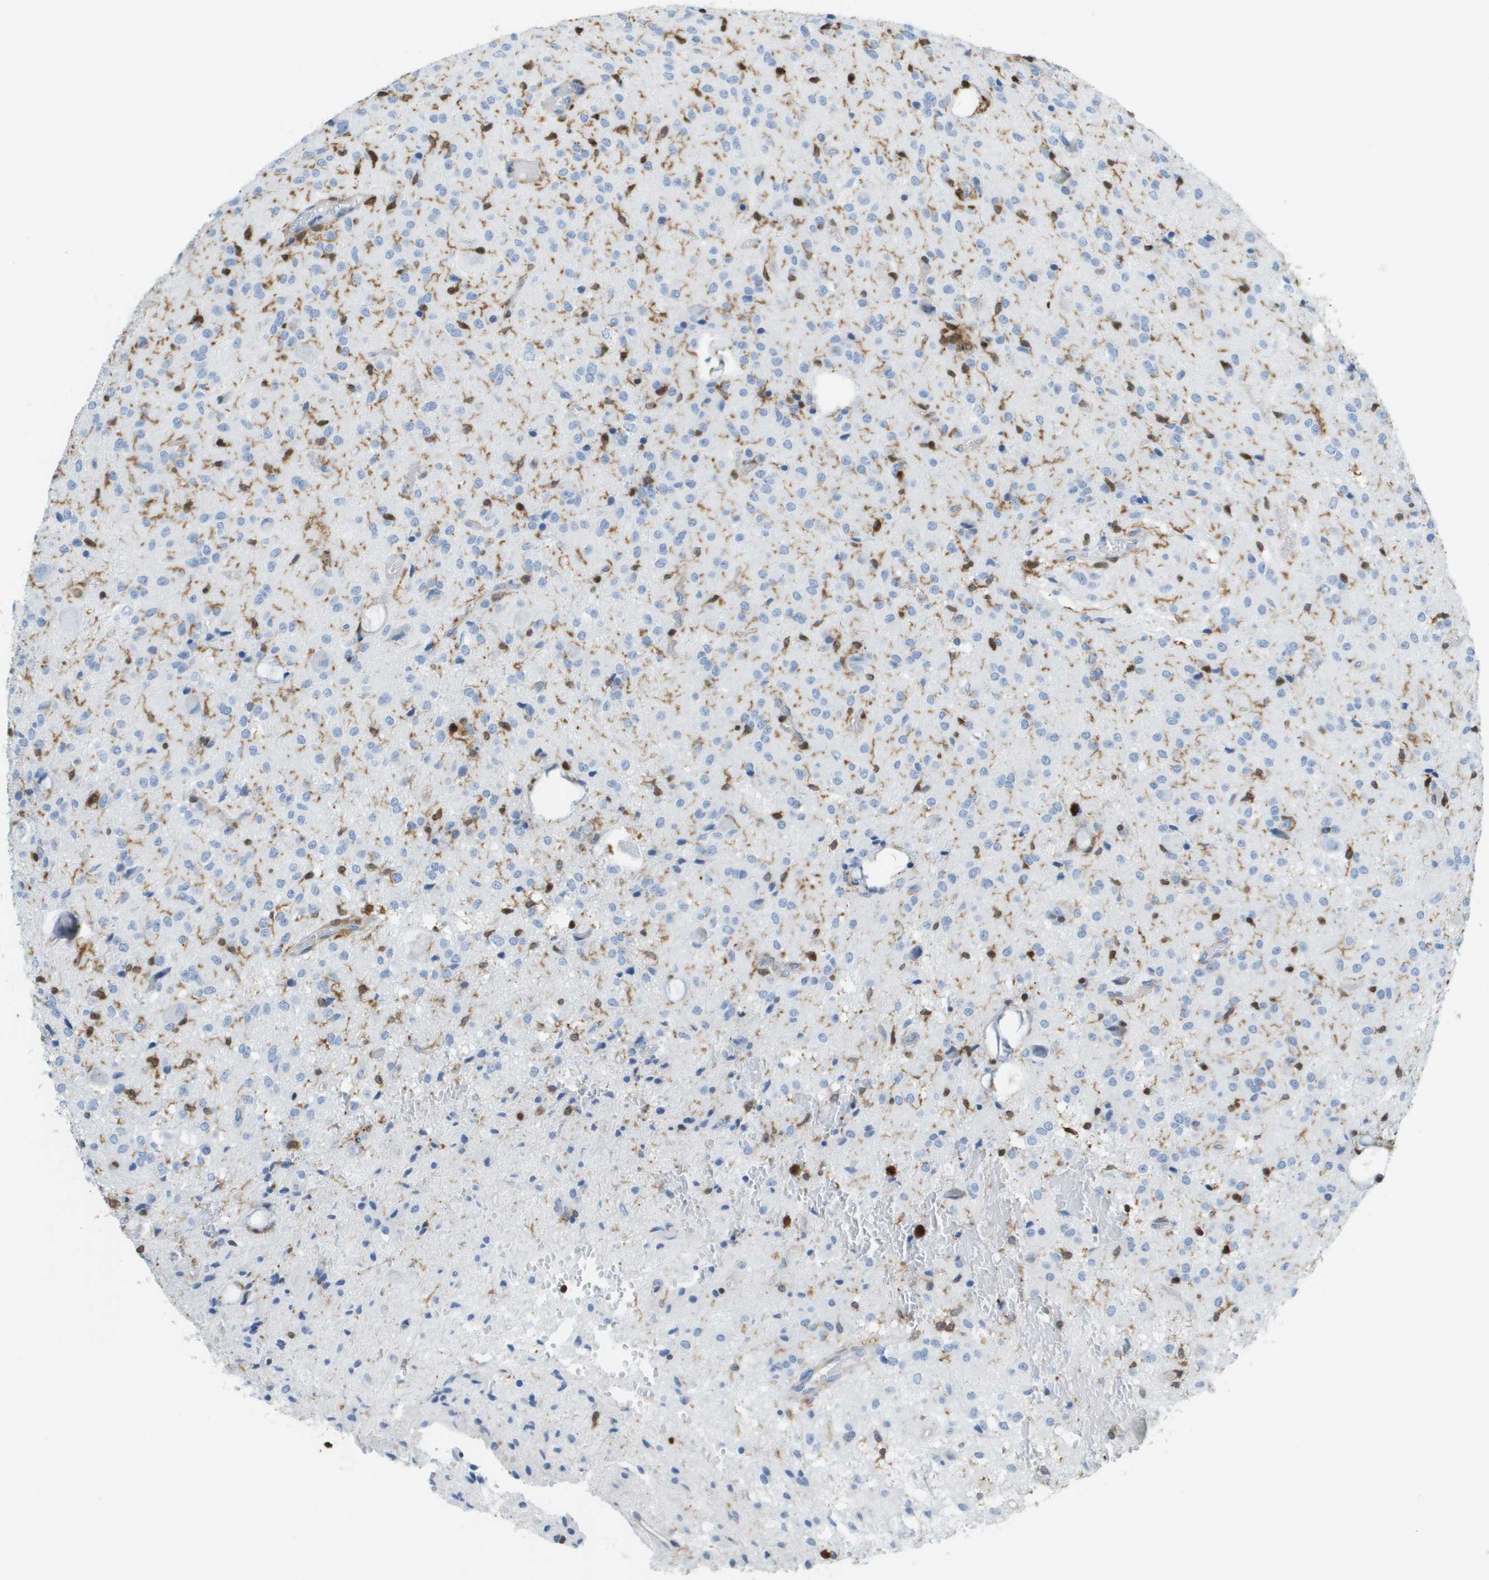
{"staining": {"intensity": "negative", "quantity": "none", "location": "none"}, "tissue": "glioma", "cell_type": "Tumor cells", "image_type": "cancer", "snomed": [{"axis": "morphology", "description": "Glioma, malignant, High grade"}, {"axis": "topography", "description": "Brain"}], "caption": "This is a histopathology image of immunohistochemistry (IHC) staining of high-grade glioma (malignant), which shows no expression in tumor cells. (Stains: DAB (3,3'-diaminobenzidine) immunohistochemistry with hematoxylin counter stain, Microscopy: brightfield microscopy at high magnification).", "gene": "DOCK5", "patient": {"sex": "female", "age": 59}}